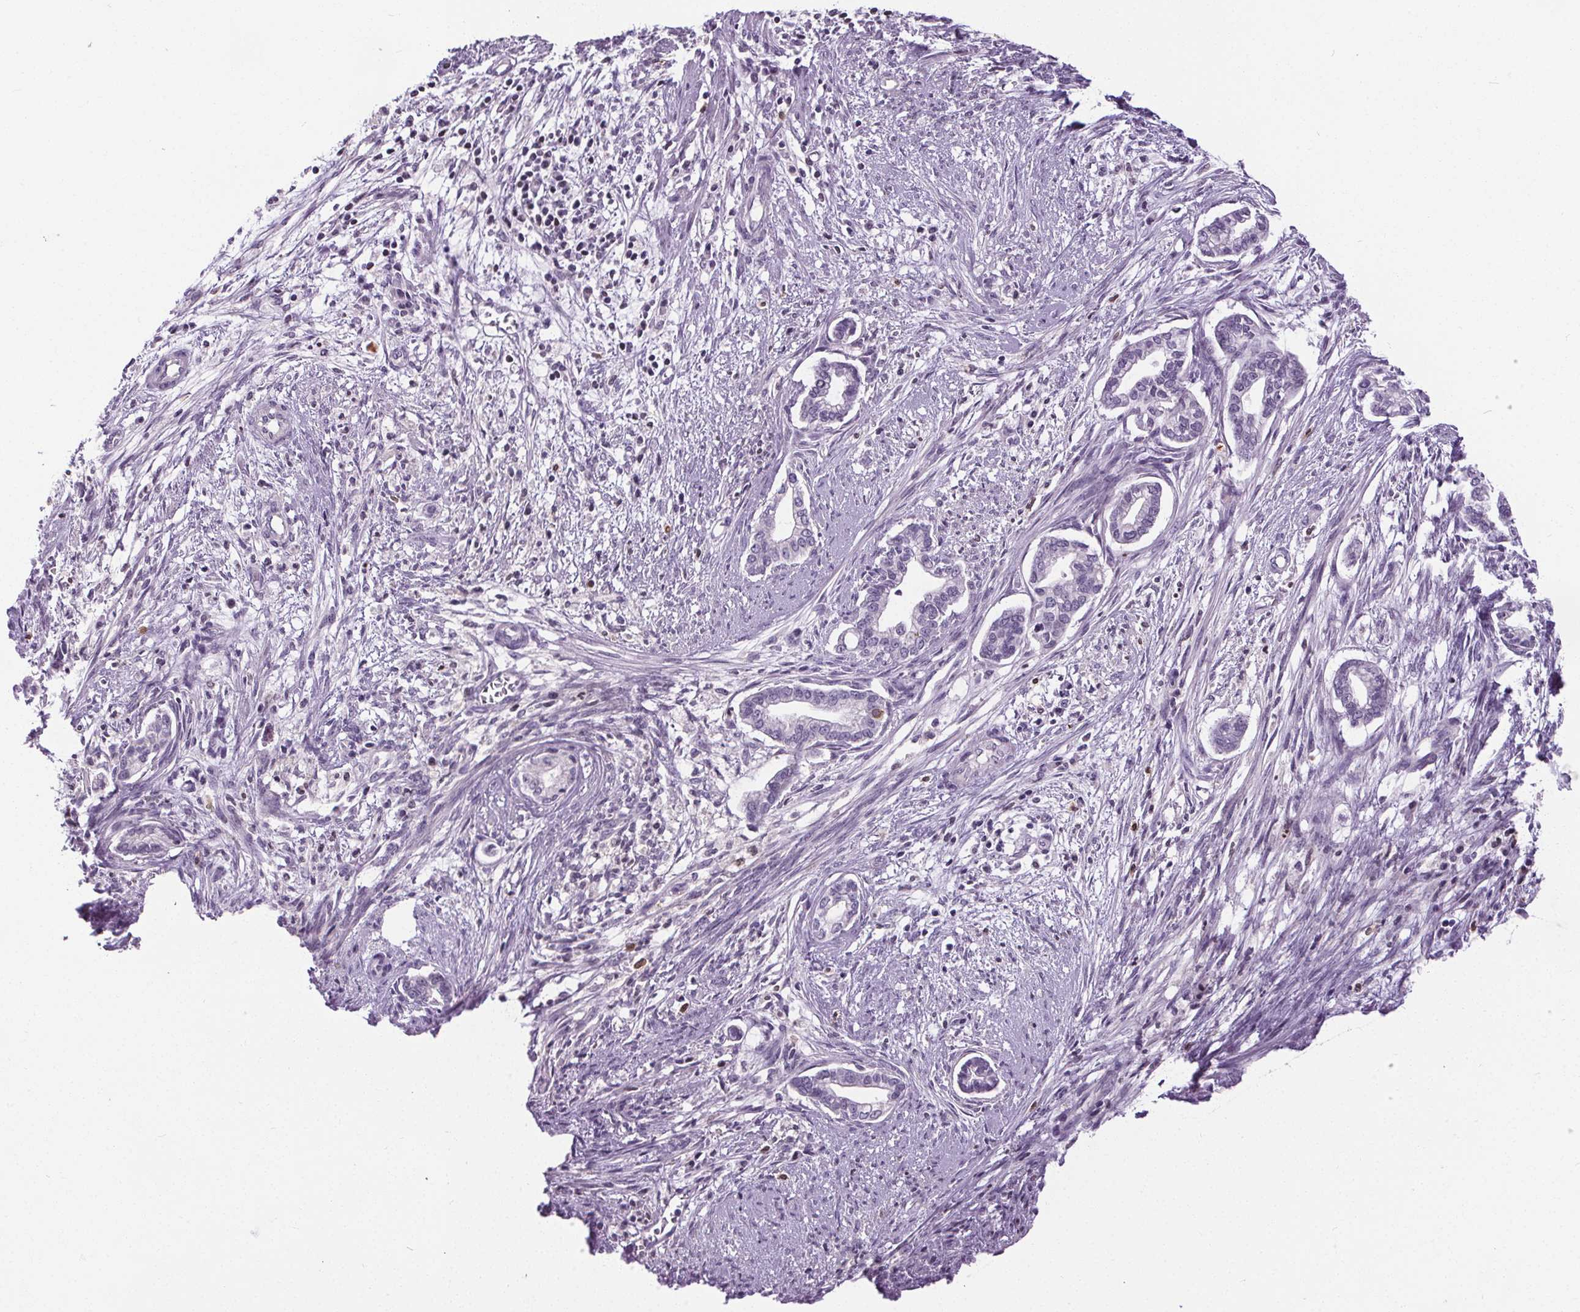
{"staining": {"intensity": "negative", "quantity": "none", "location": "none"}, "tissue": "cervical cancer", "cell_type": "Tumor cells", "image_type": "cancer", "snomed": [{"axis": "morphology", "description": "Adenocarcinoma, NOS"}, {"axis": "topography", "description": "Cervix"}], "caption": "This is a histopathology image of IHC staining of cervical cancer (adenocarcinoma), which shows no staining in tumor cells.", "gene": "TMEM240", "patient": {"sex": "female", "age": 62}}